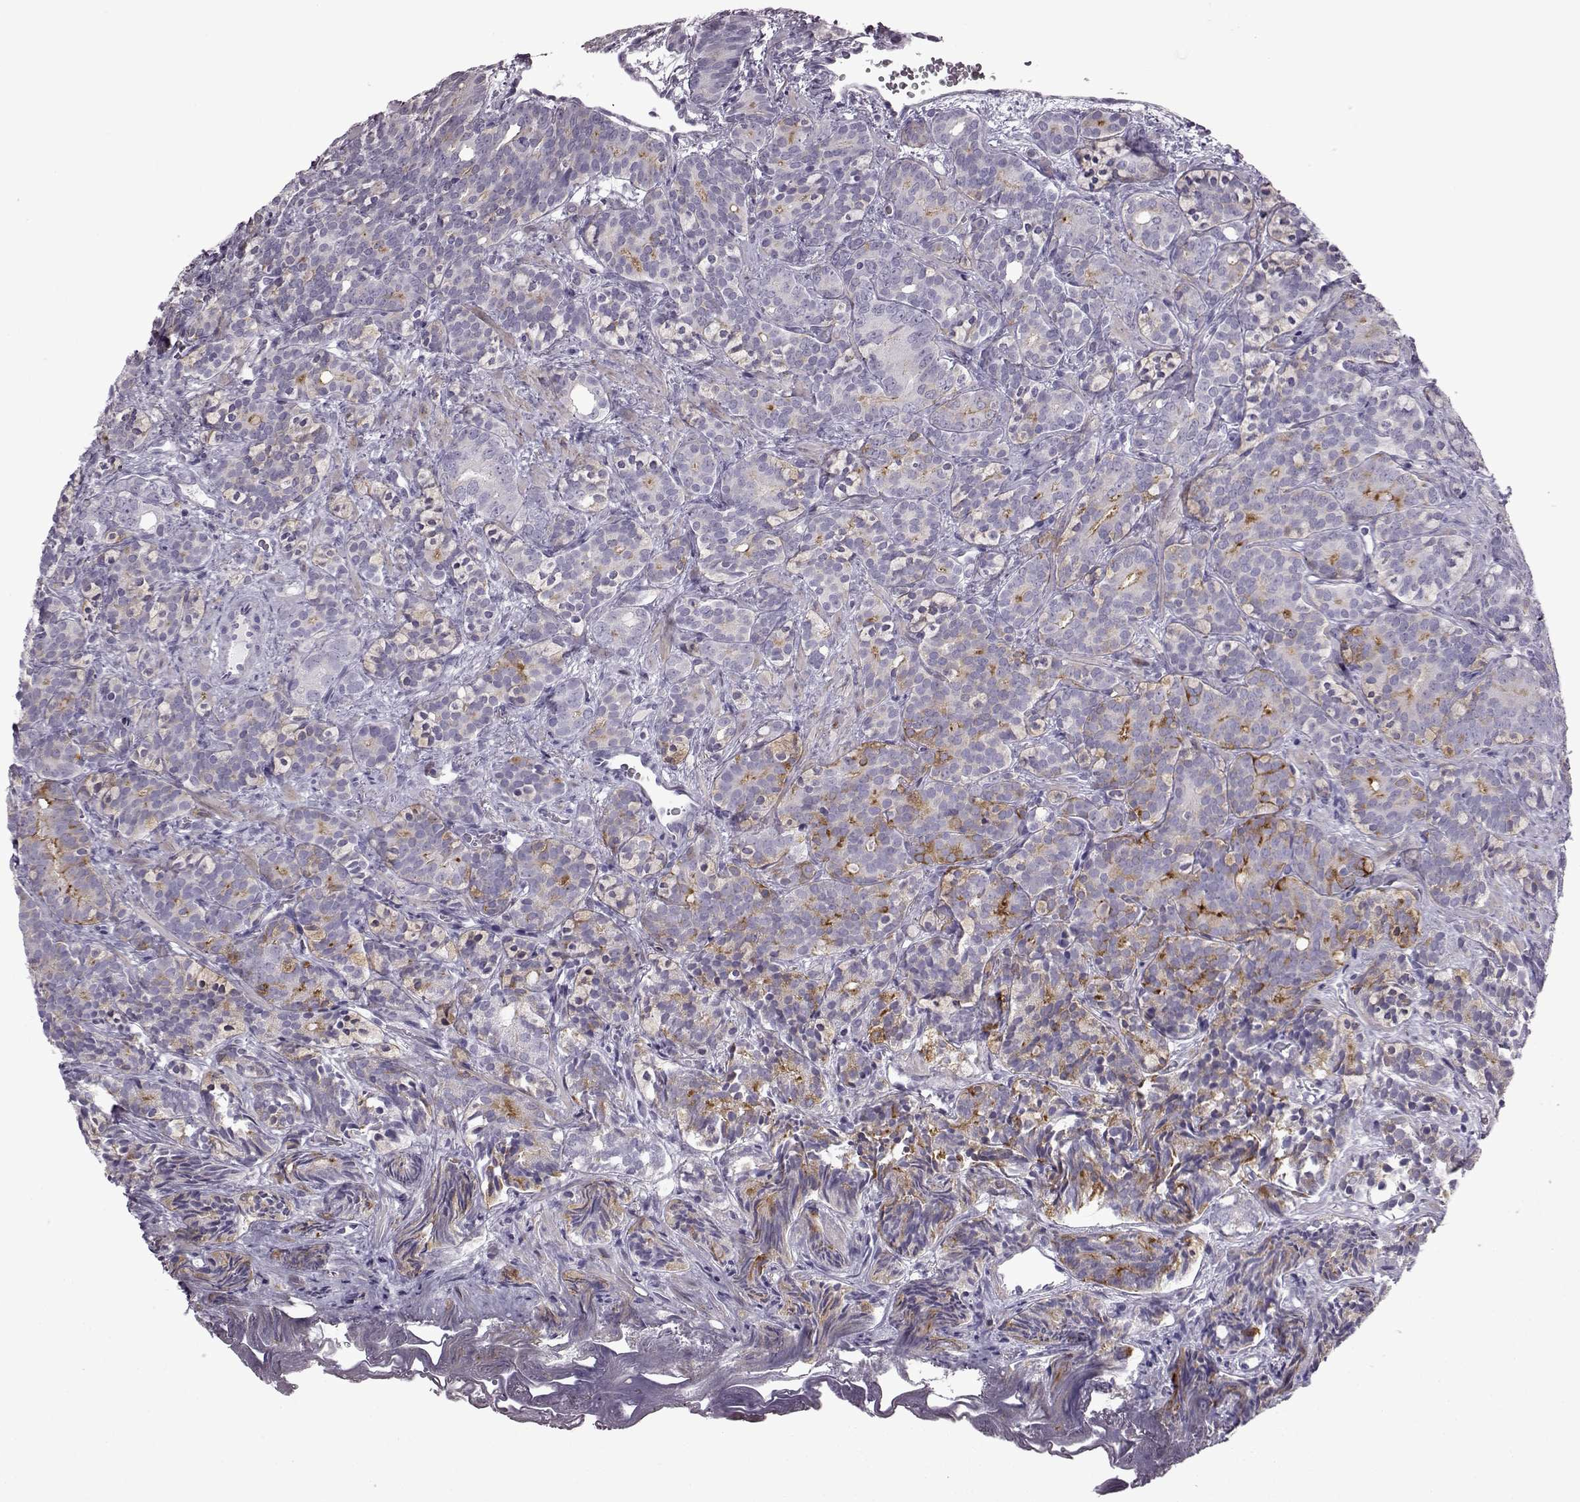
{"staining": {"intensity": "moderate", "quantity": "<25%", "location": "cytoplasmic/membranous"}, "tissue": "prostate cancer", "cell_type": "Tumor cells", "image_type": "cancer", "snomed": [{"axis": "morphology", "description": "Adenocarcinoma, High grade"}, {"axis": "topography", "description": "Prostate"}], "caption": "Protein staining of prostate cancer (adenocarcinoma (high-grade)) tissue shows moderate cytoplasmic/membranous staining in about <25% of tumor cells.", "gene": "SLC28A2", "patient": {"sex": "male", "age": 84}}